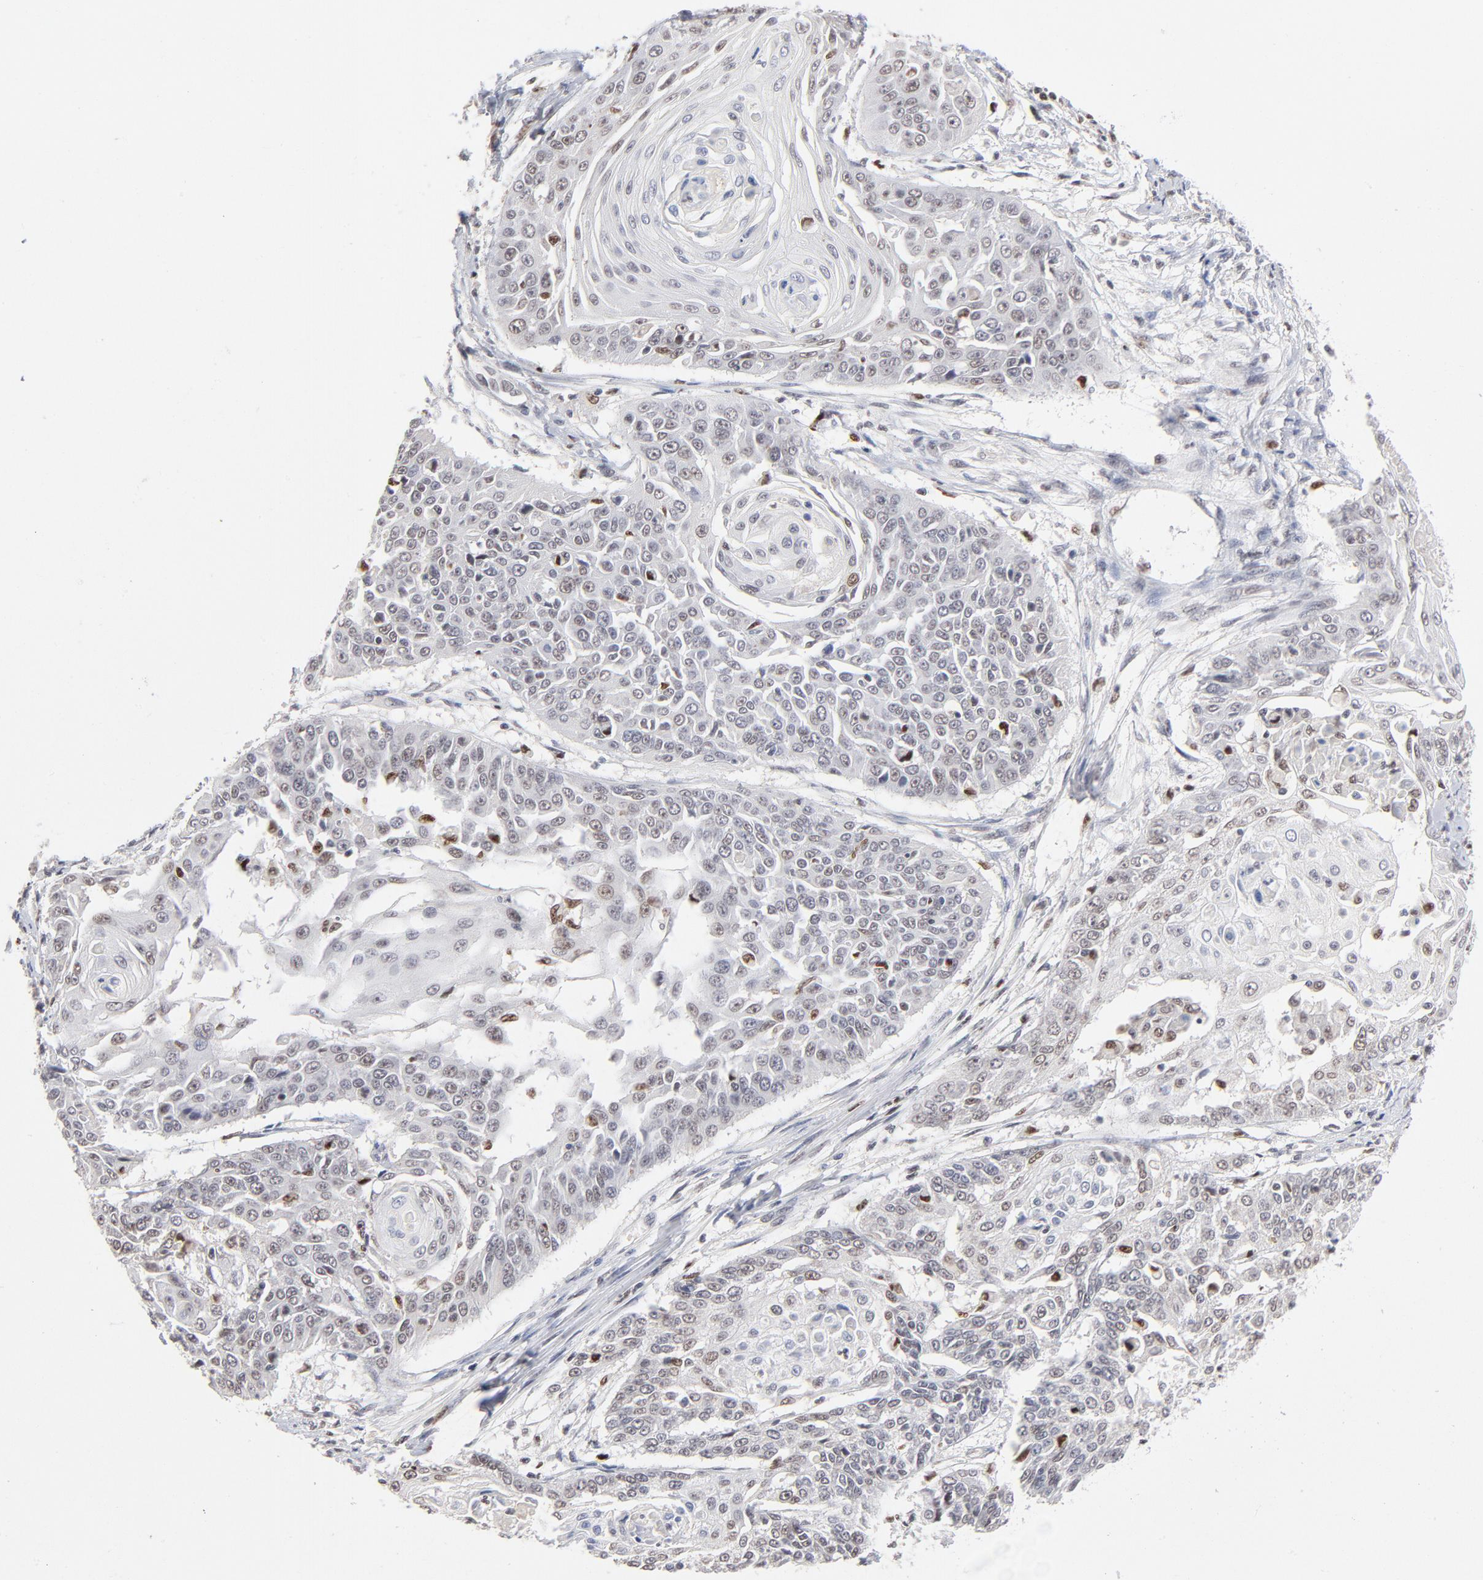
{"staining": {"intensity": "weak", "quantity": "25%-75%", "location": "nuclear"}, "tissue": "cervical cancer", "cell_type": "Tumor cells", "image_type": "cancer", "snomed": [{"axis": "morphology", "description": "Squamous cell carcinoma, NOS"}, {"axis": "topography", "description": "Cervix"}], "caption": "This is a histology image of immunohistochemistry (IHC) staining of cervical cancer, which shows weak positivity in the nuclear of tumor cells.", "gene": "MAX", "patient": {"sex": "female", "age": 64}}